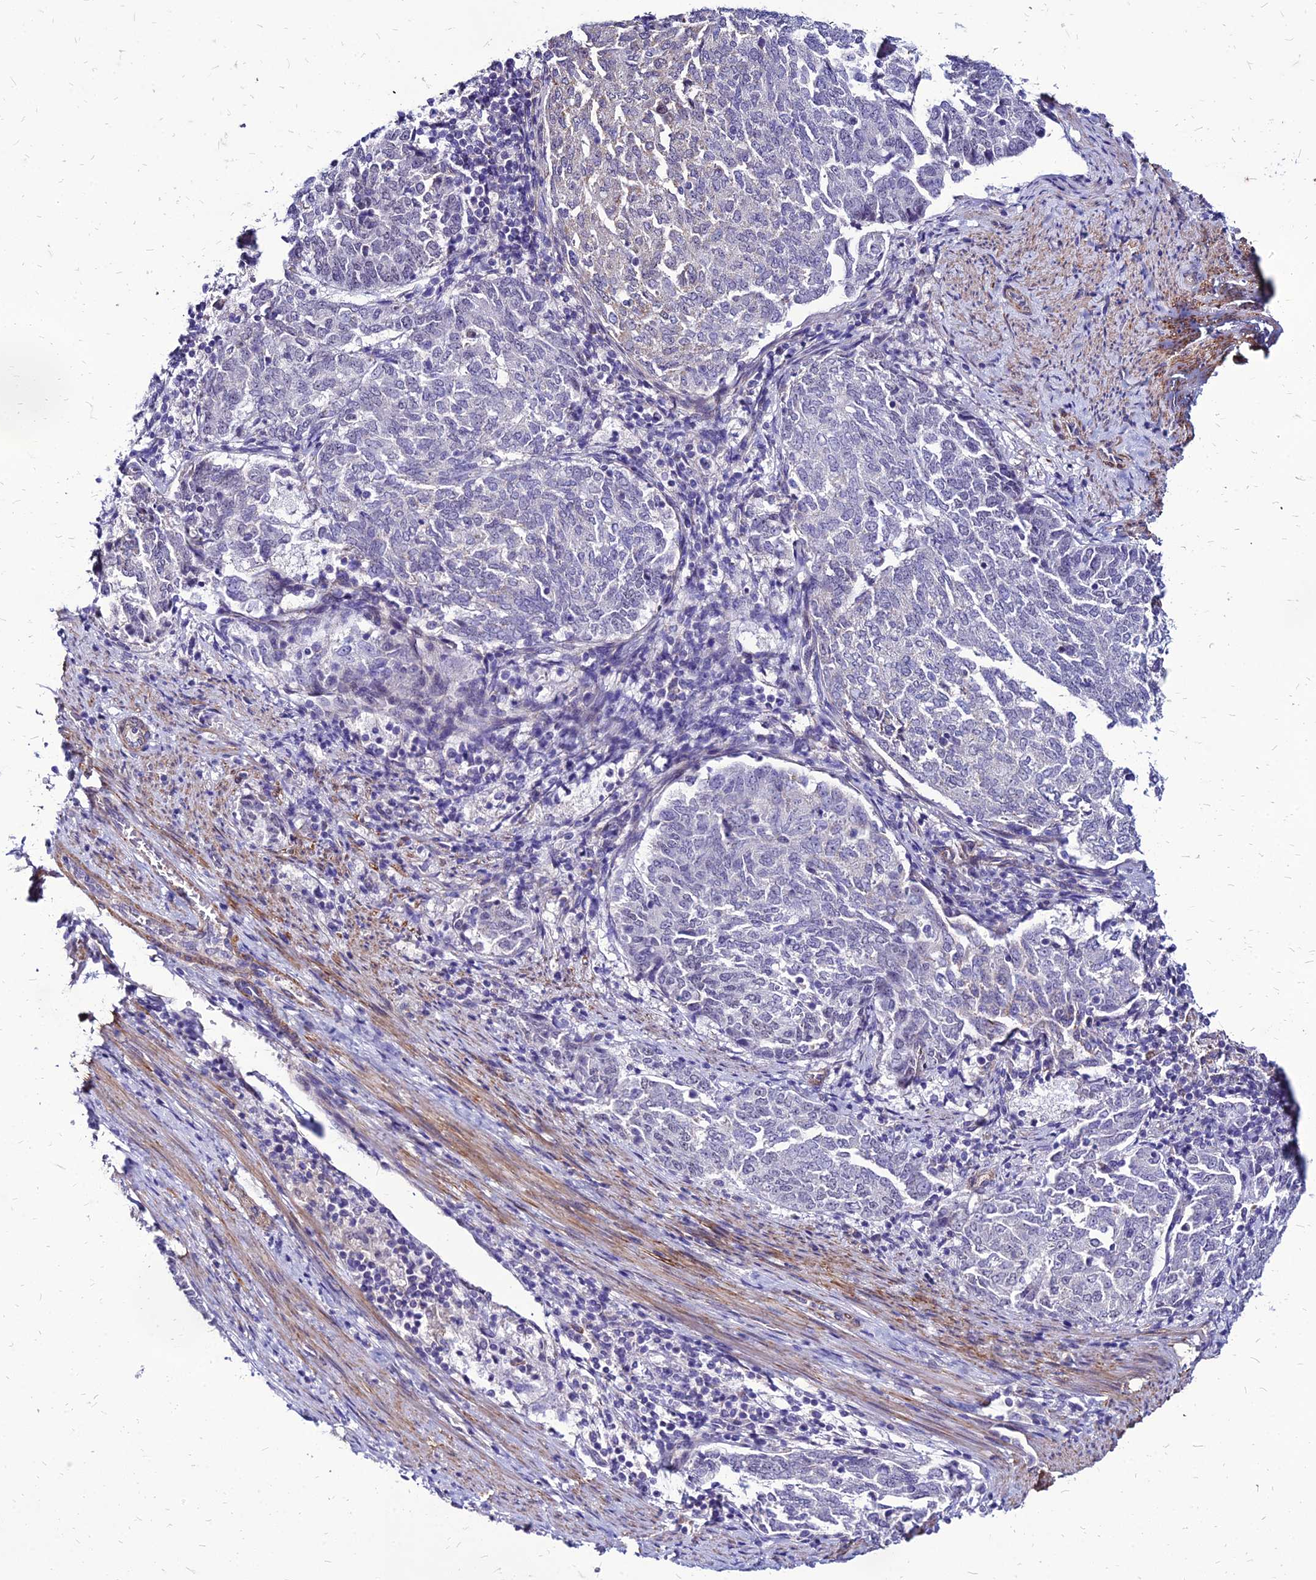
{"staining": {"intensity": "negative", "quantity": "none", "location": "none"}, "tissue": "endometrial cancer", "cell_type": "Tumor cells", "image_type": "cancer", "snomed": [{"axis": "morphology", "description": "Adenocarcinoma, NOS"}, {"axis": "topography", "description": "Endometrium"}], "caption": "An IHC micrograph of endometrial cancer (adenocarcinoma) is shown. There is no staining in tumor cells of endometrial cancer (adenocarcinoma).", "gene": "YEATS2", "patient": {"sex": "female", "age": 80}}